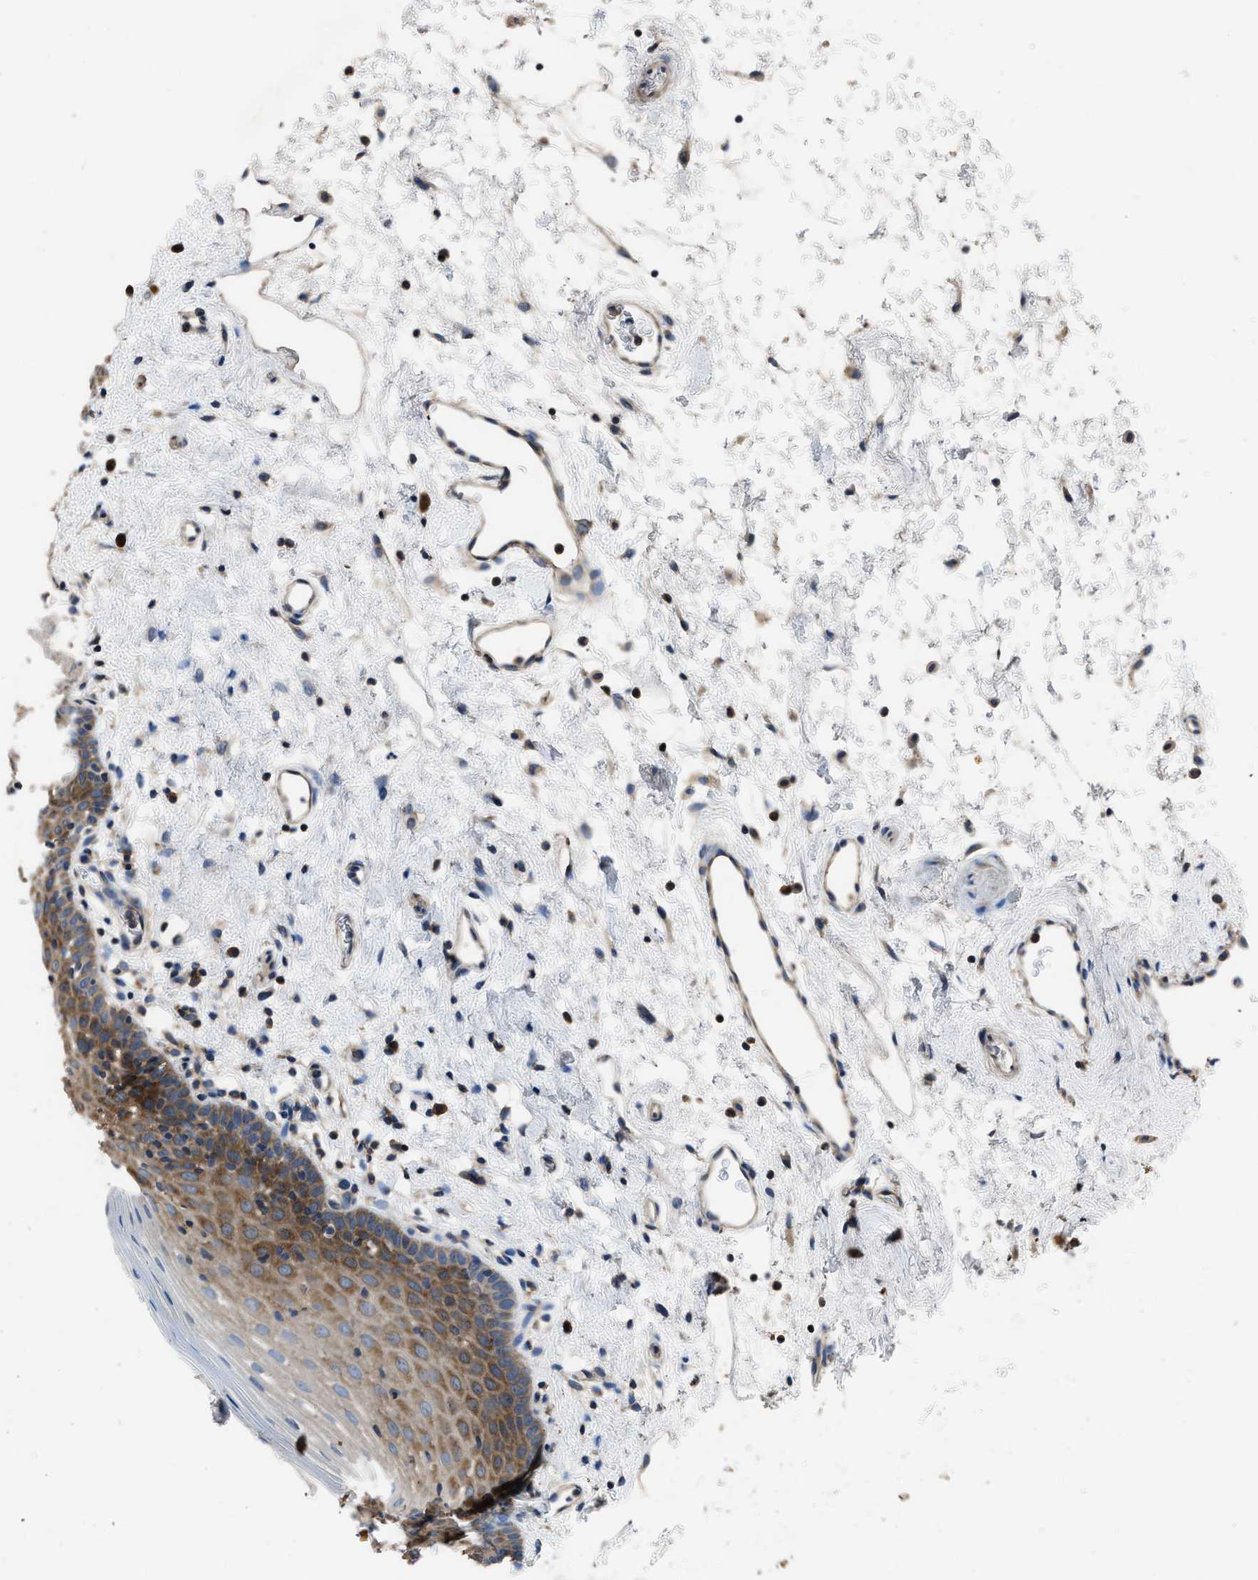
{"staining": {"intensity": "moderate", "quantity": ">75%", "location": "cytoplasmic/membranous"}, "tissue": "oral mucosa", "cell_type": "Squamous epithelial cells", "image_type": "normal", "snomed": [{"axis": "morphology", "description": "Normal tissue, NOS"}, {"axis": "topography", "description": "Oral tissue"}], "caption": "Benign oral mucosa demonstrates moderate cytoplasmic/membranous staining in approximately >75% of squamous epithelial cells, visualized by immunohistochemistry. Immunohistochemistry (ihc) stains the protein in brown and the nuclei are stained blue.", "gene": "YARS1", "patient": {"sex": "male", "age": 66}}